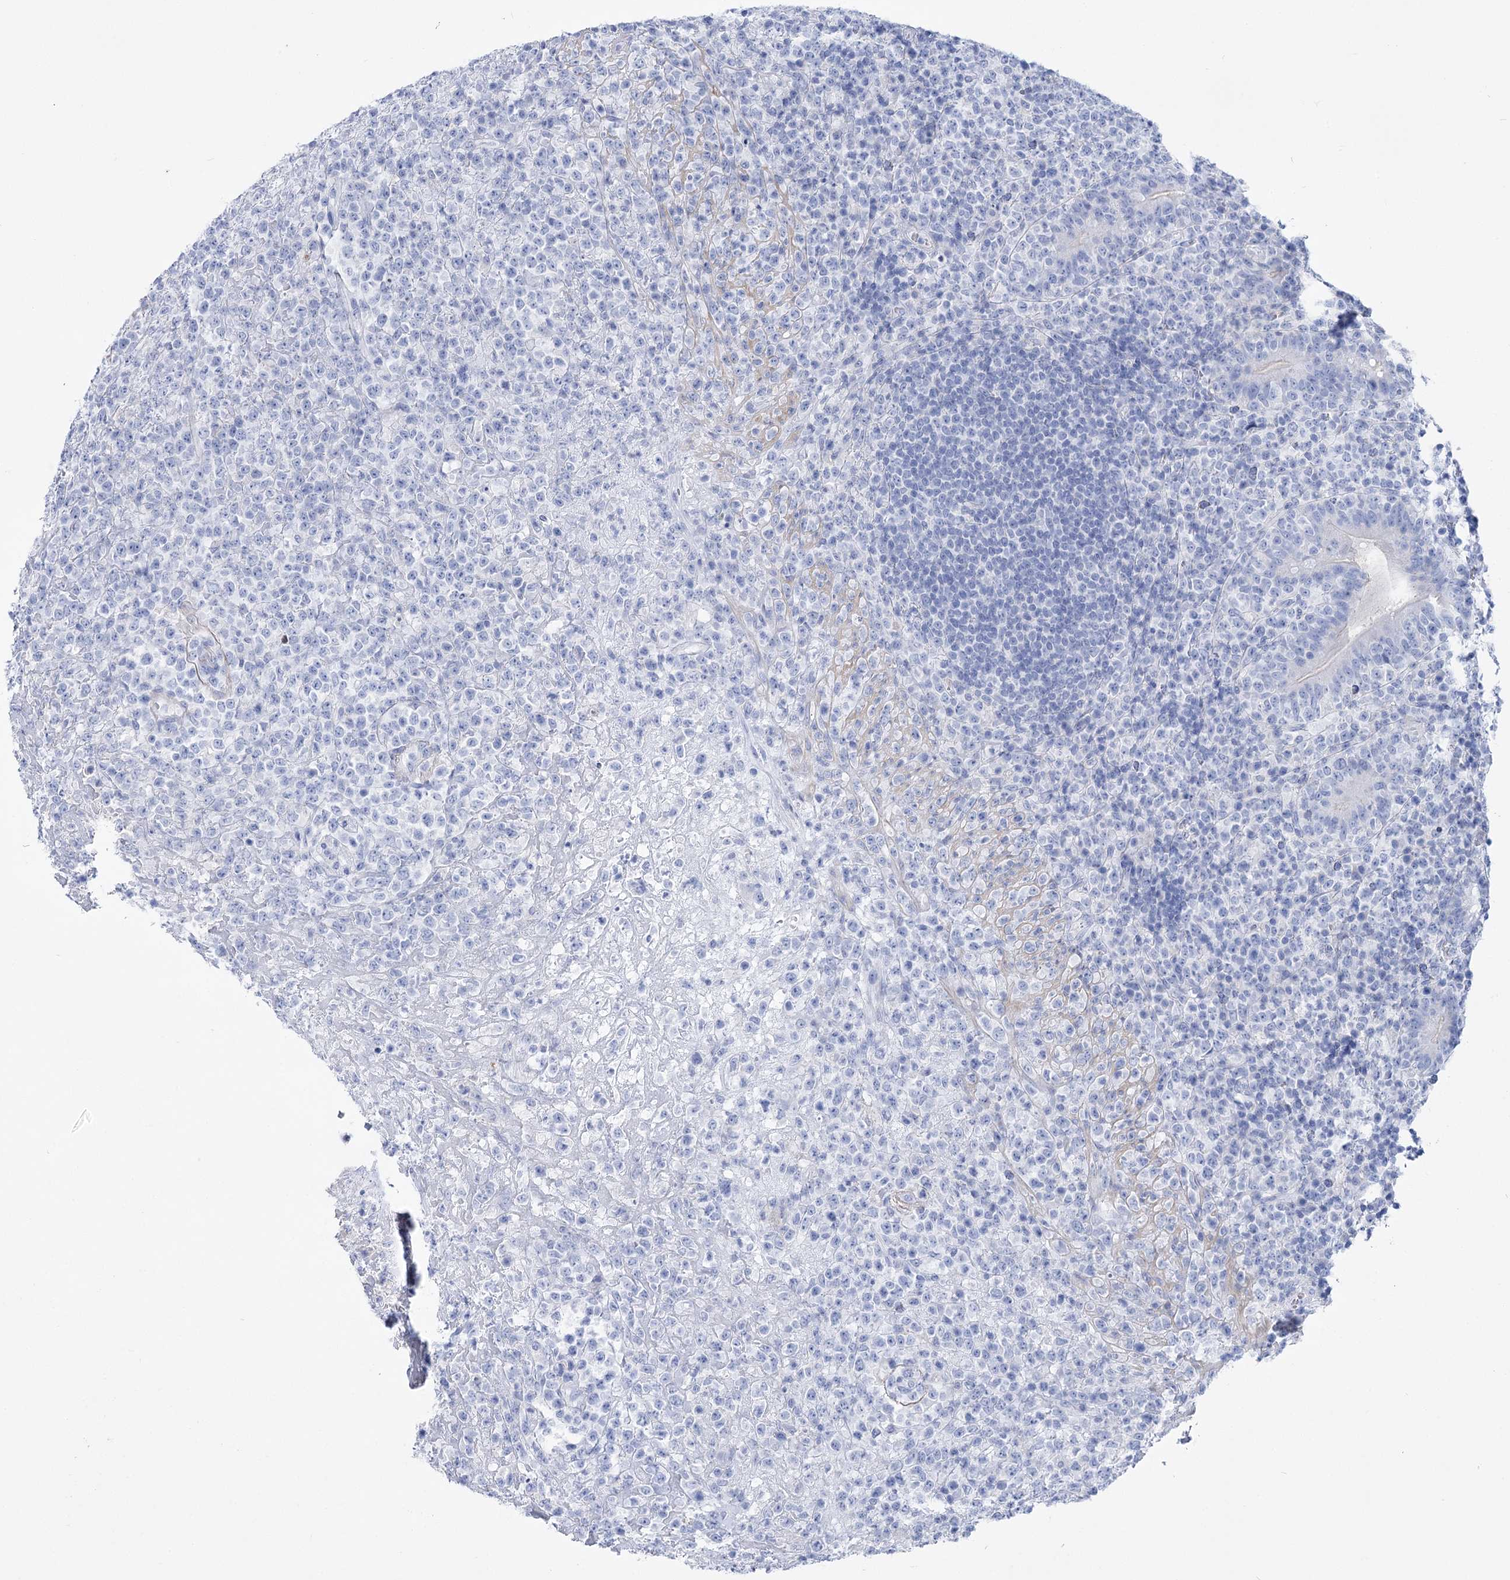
{"staining": {"intensity": "negative", "quantity": "none", "location": "none"}, "tissue": "lymphoma", "cell_type": "Tumor cells", "image_type": "cancer", "snomed": [{"axis": "morphology", "description": "Malignant lymphoma, non-Hodgkin's type, High grade"}, {"axis": "topography", "description": "Colon"}], "caption": "Tumor cells show no significant positivity in lymphoma.", "gene": "PCDHA1", "patient": {"sex": "female", "age": 53}}